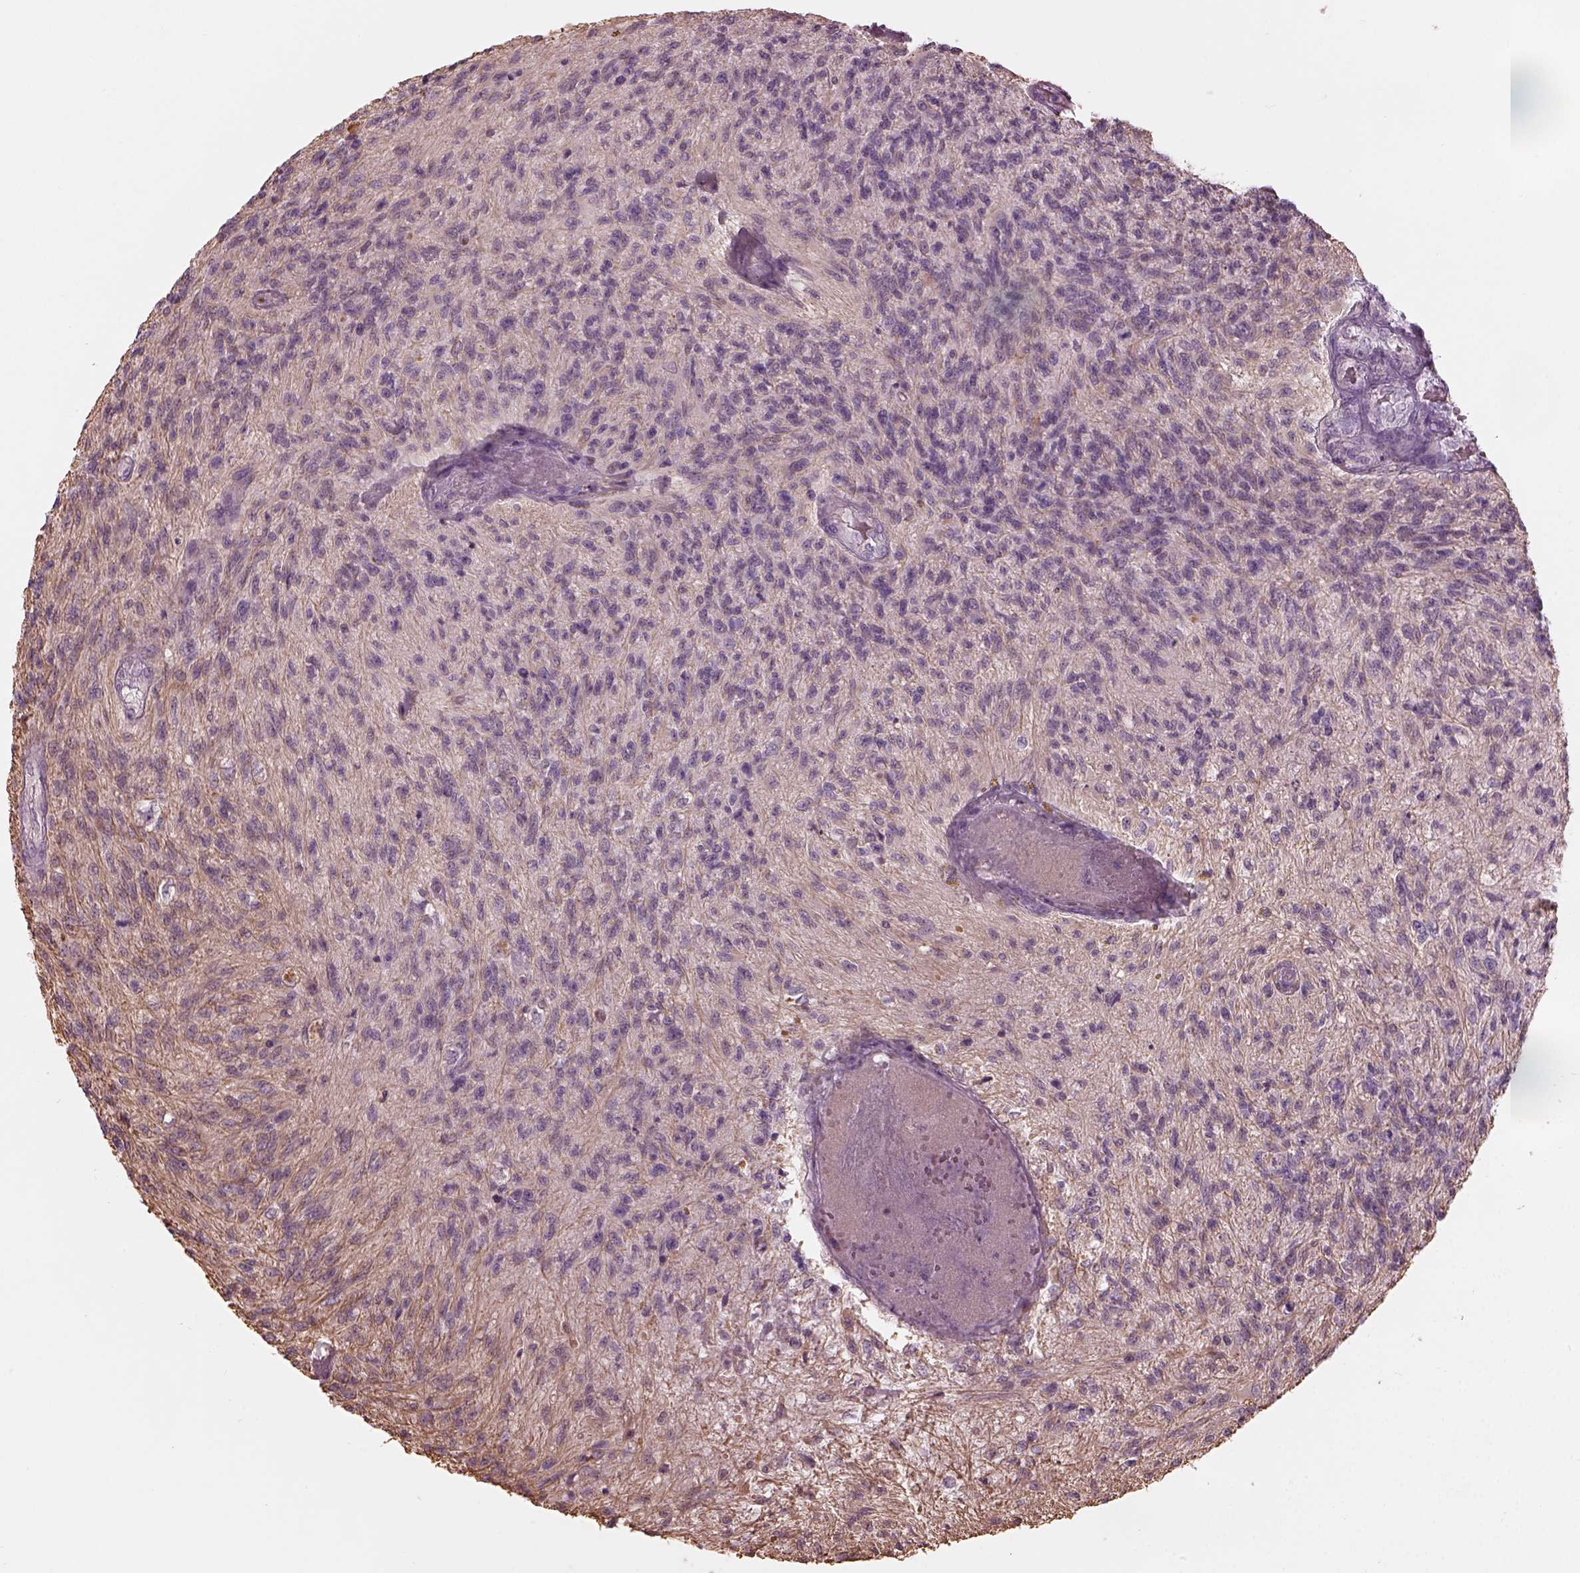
{"staining": {"intensity": "negative", "quantity": "none", "location": "none"}, "tissue": "glioma", "cell_type": "Tumor cells", "image_type": "cancer", "snomed": [{"axis": "morphology", "description": "Glioma, malignant, High grade"}, {"axis": "topography", "description": "Brain"}], "caption": "High power microscopy micrograph of an immunohistochemistry (IHC) micrograph of glioma, revealing no significant expression in tumor cells.", "gene": "MIA", "patient": {"sex": "male", "age": 56}}